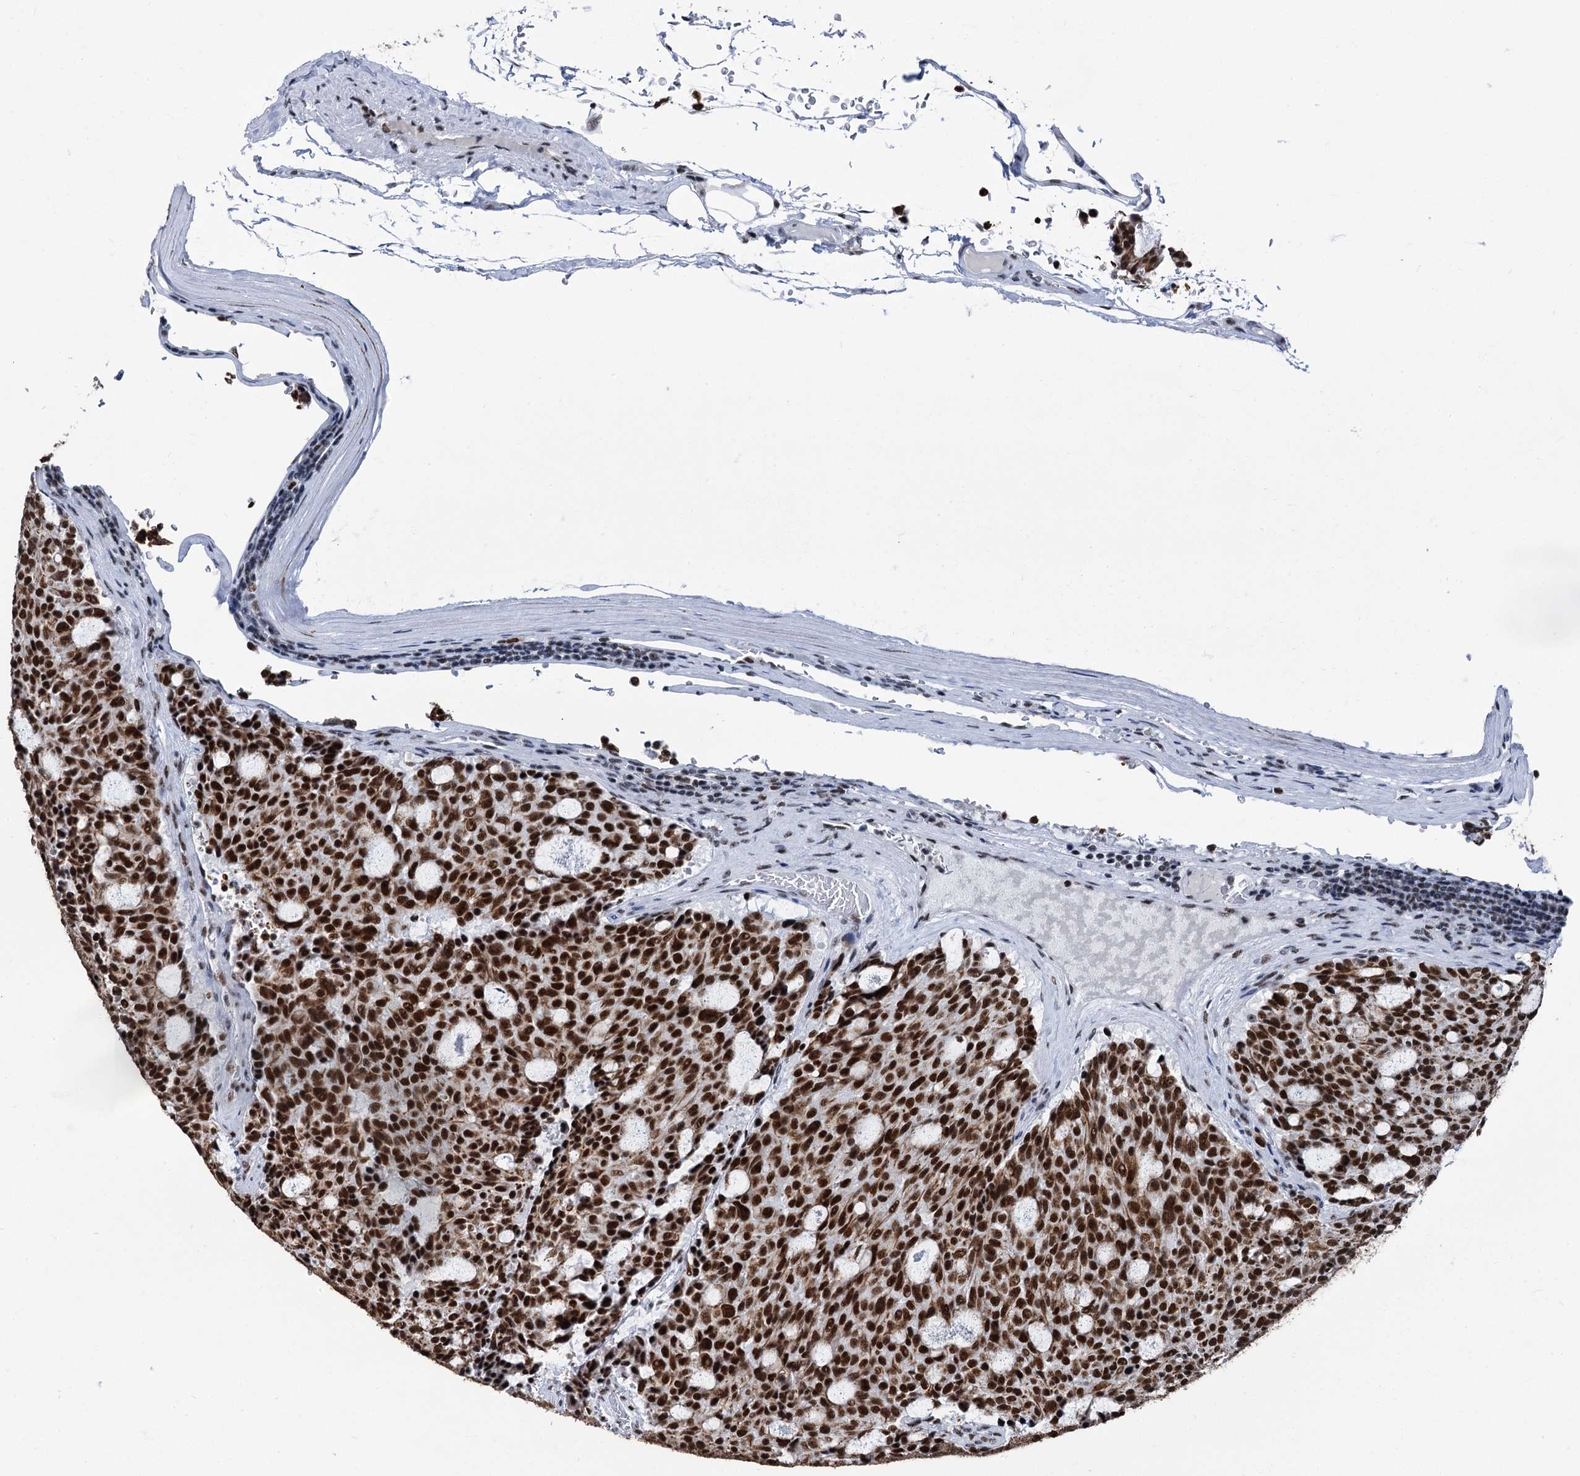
{"staining": {"intensity": "strong", "quantity": ">75%", "location": "nuclear"}, "tissue": "carcinoid", "cell_type": "Tumor cells", "image_type": "cancer", "snomed": [{"axis": "morphology", "description": "Carcinoid, malignant, NOS"}, {"axis": "topography", "description": "Pancreas"}], "caption": "Immunohistochemical staining of carcinoid shows strong nuclear protein positivity in approximately >75% of tumor cells.", "gene": "DDX23", "patient": {"sex": "female", "age": 54}}